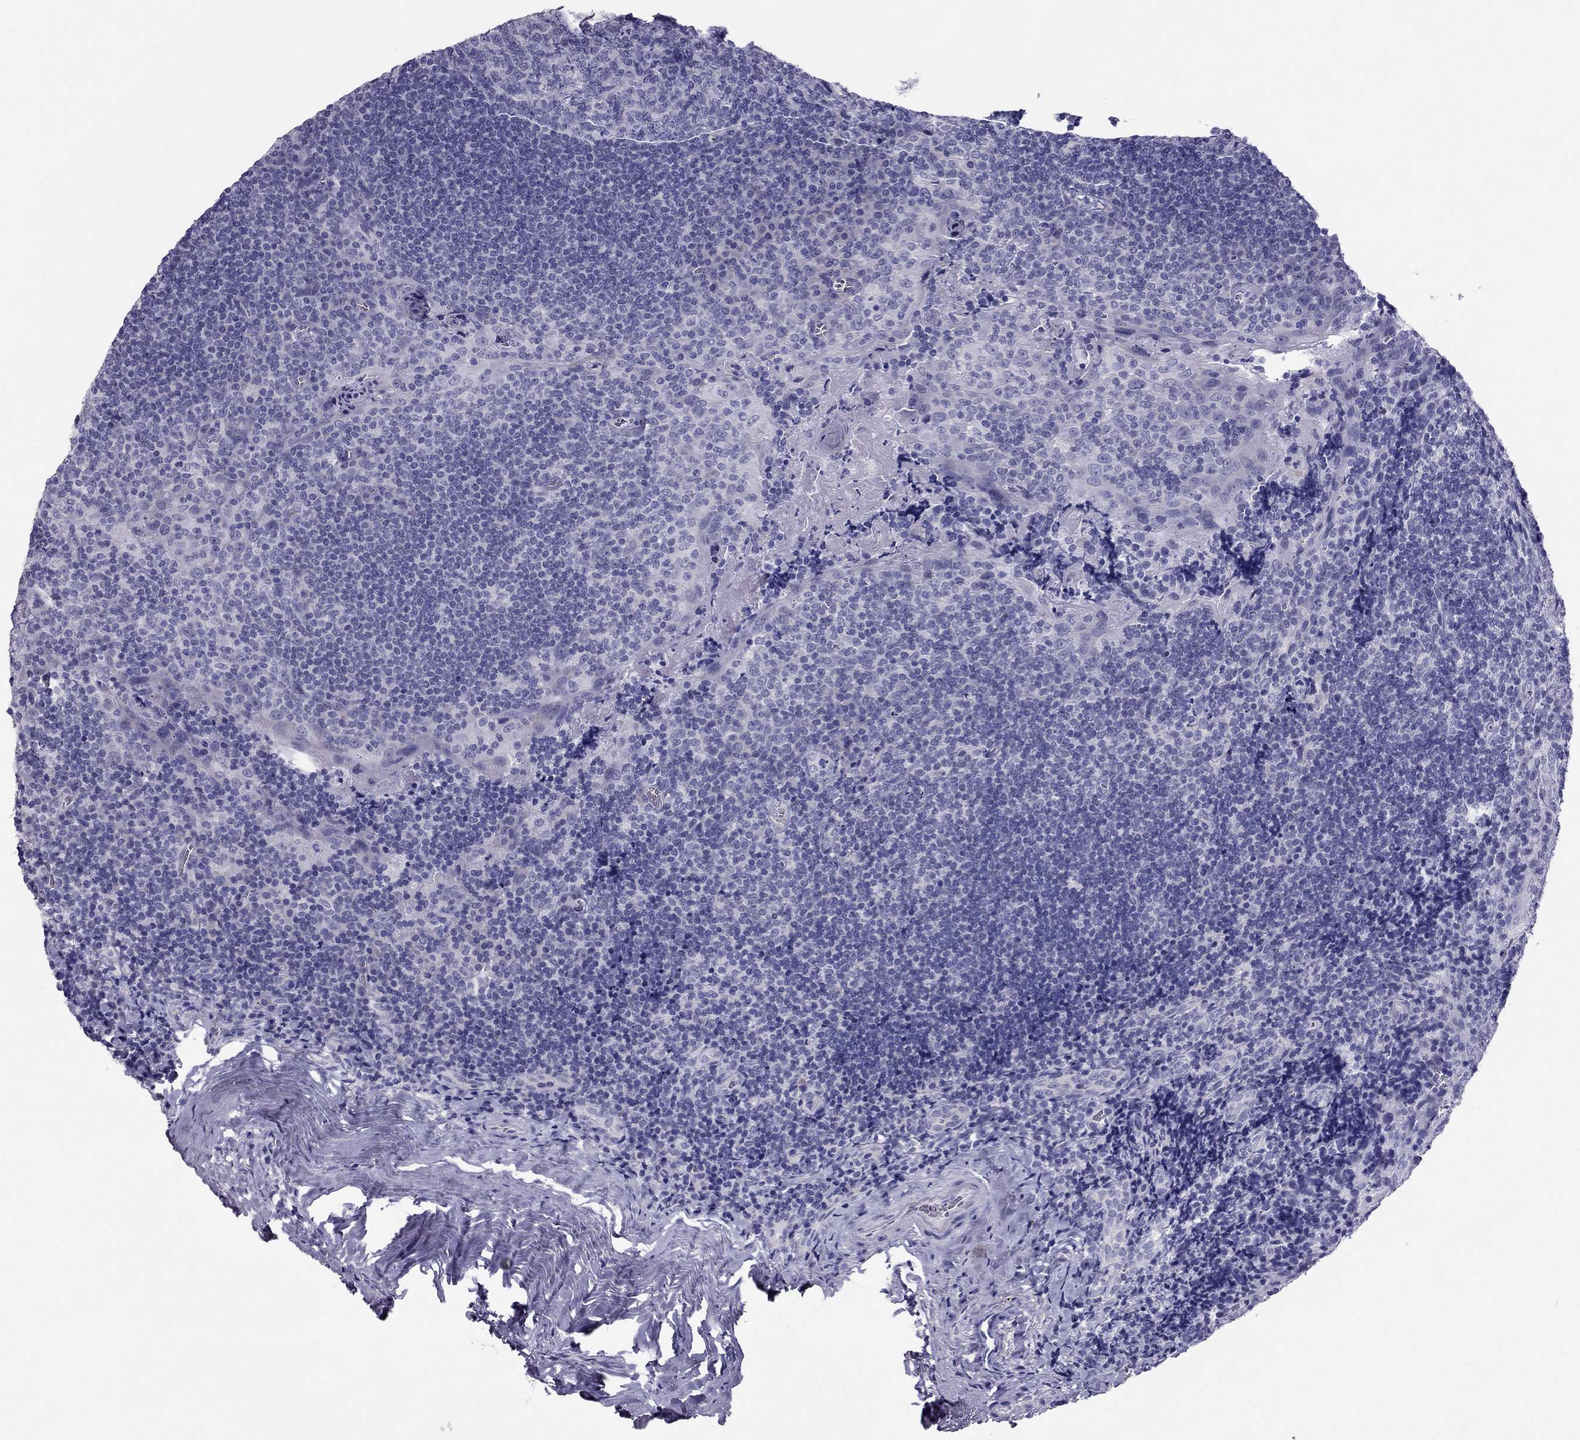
{"staining": {"intensity": "negative", "quantity": "none", "location": "none"}, "tissue": "tonsil", "cell_type": "Germinal center cells", "image_type": "normal", "snomed": [{"axis": "morphology", "description": "Normal tissue, NOS"}, {"axis": "morphology", "description": "Inflammation, NOS"}, {"axis": "topography", "description": "Tonsil"}], "caption": "Human tonsil stained for a protein using immunohistochemistry demonstrates no expression in germinal center cells.", "gene": "PDE6A", "patient": {"sex": "female", "age": 31}}